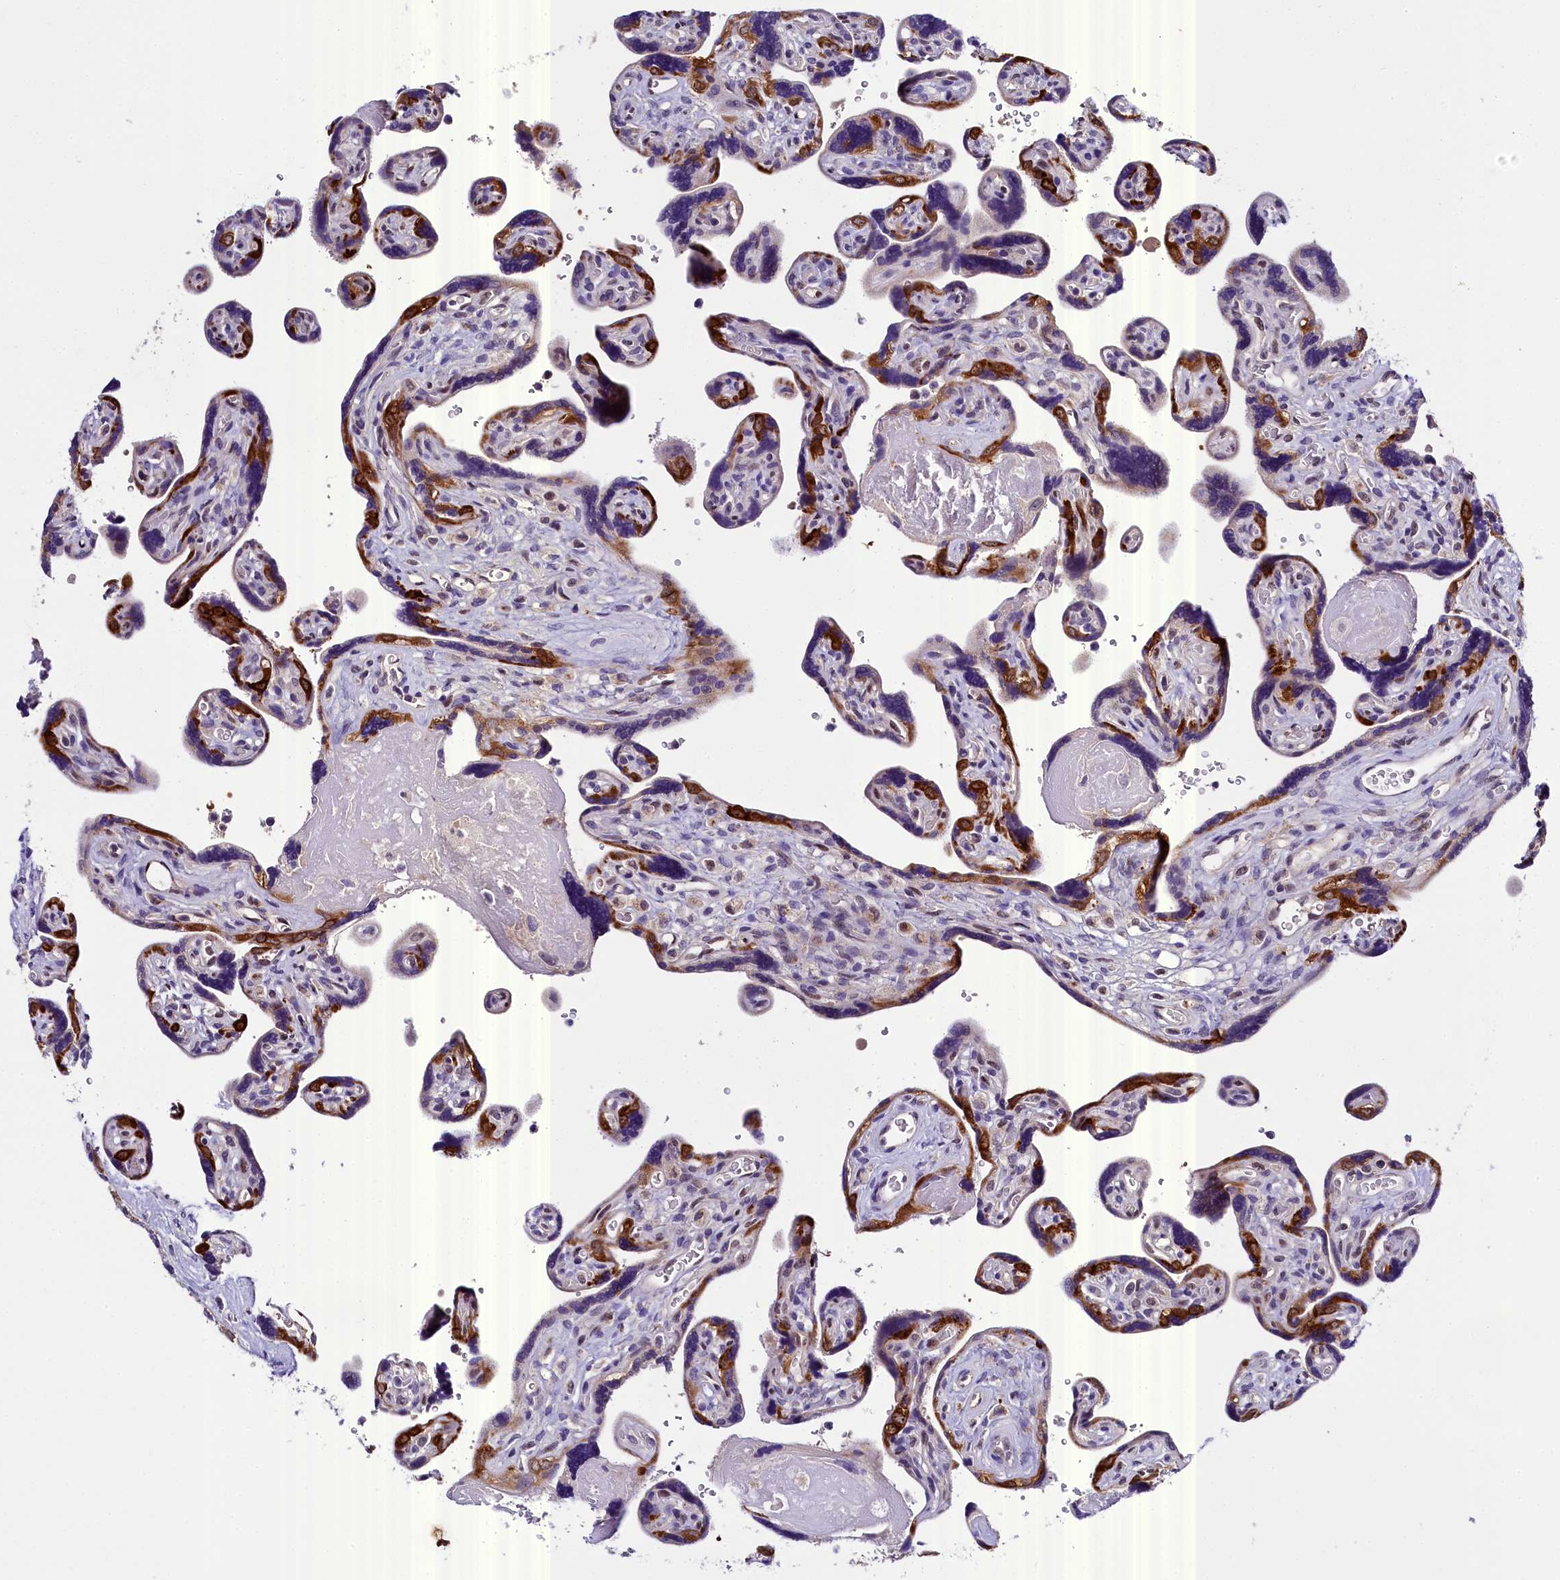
{"staining": {"intensity": "strong", "quantity": "<25%", "location": "cytoplasmic/membranous"}, "tissue": "placenta", "cell_type": "Trophoblastic cells", "image_type": "normal", "snomed": [{"axis": "morphology", "description": "Normal tissue, NOS"}, {"axis": "topography", "description": "Placenta"}], "caption": "High-magnification brightfield microscopy of benign placenta stained with DAB (3,3'-diaminobenzidine) (brown) and counterstained with hematoxylin (blue). trophoblastic cells exhibit strong cytoplasmic/membranous staining is identified in approximately<25% of cells.", "gene": "ENKD1", "patient": {"sex": "female", "age": 39}}